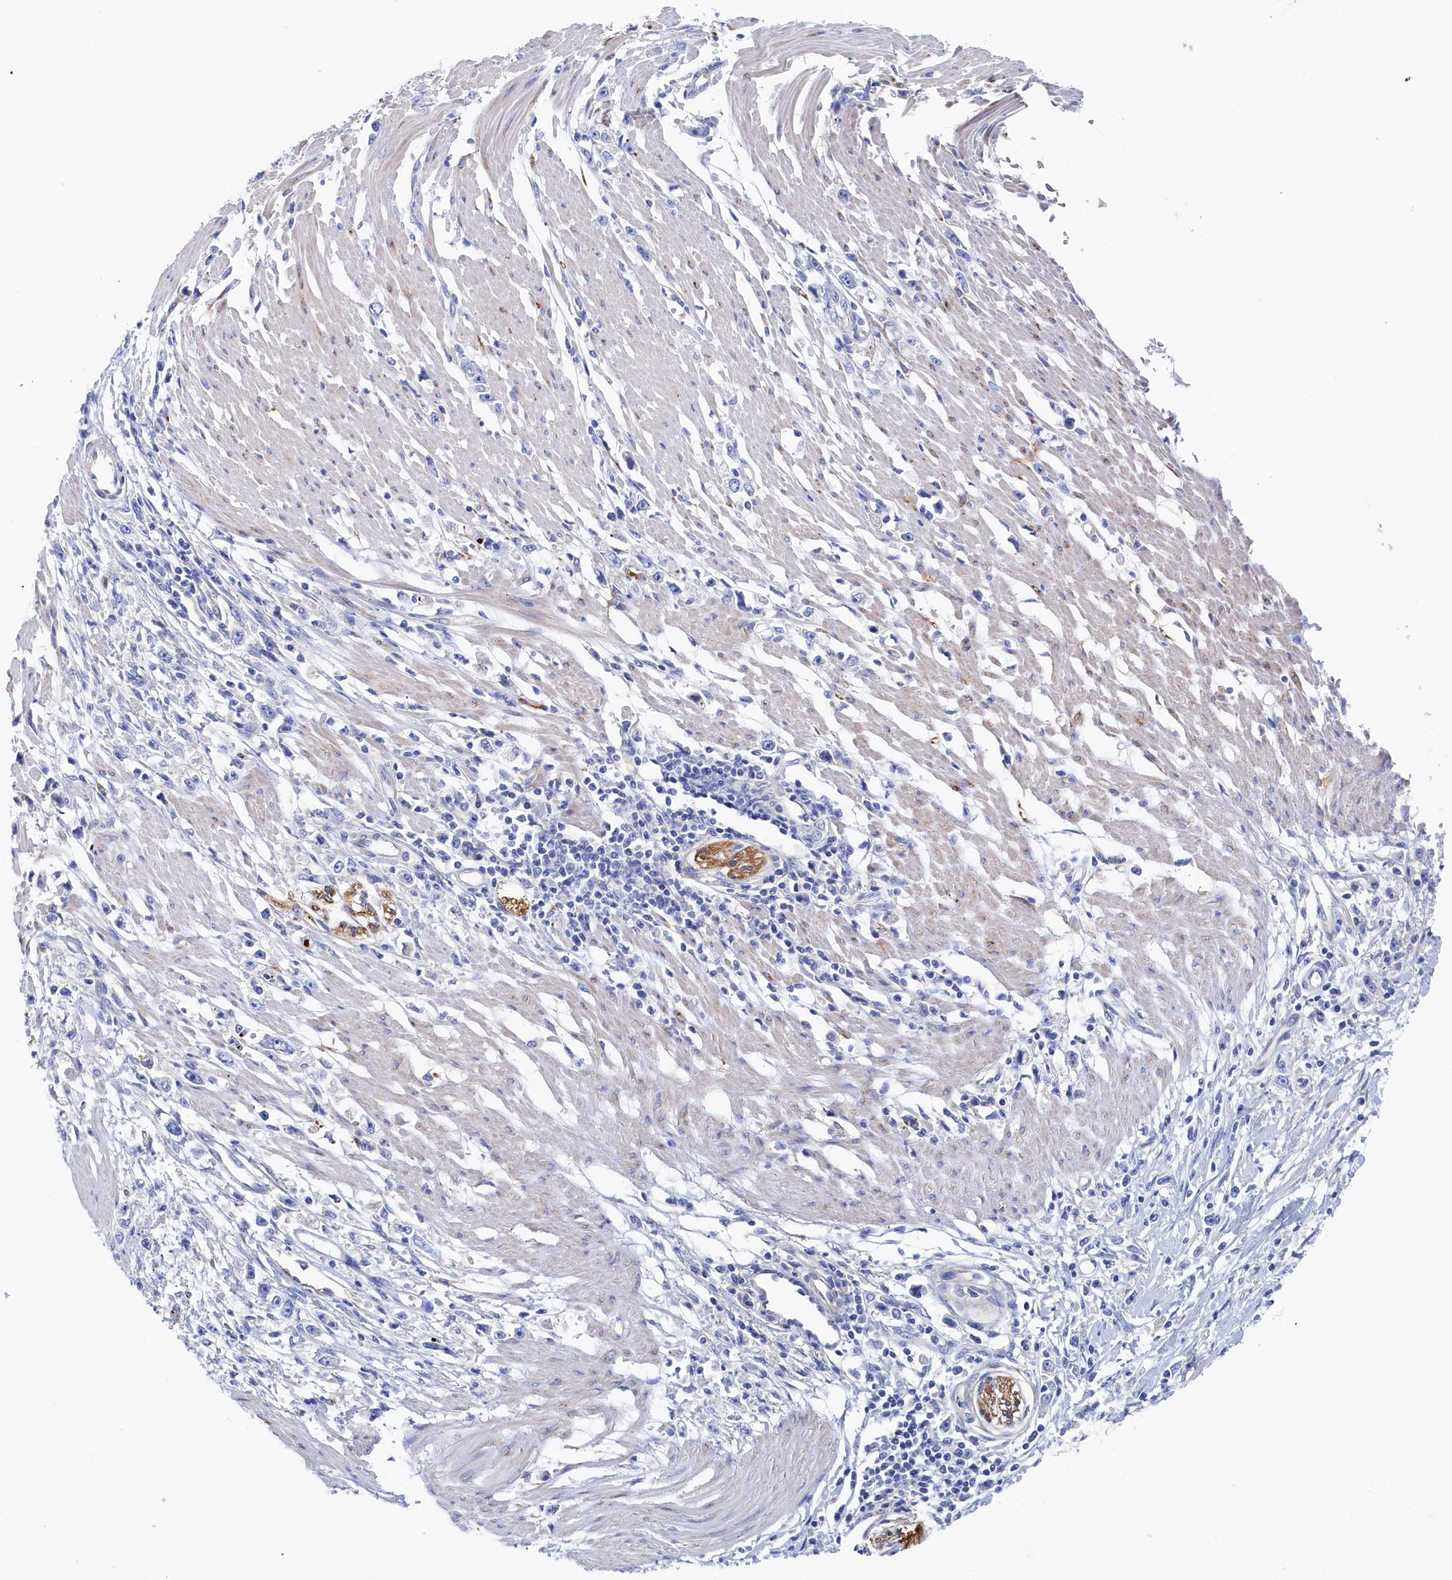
{"staining": {"intensity": "negative", "quantity": "none", "location": "none"}, "tissue": "stomach cancer", "cell_type": "Tumor cells", "image_type": "cancer", "snomed": [{"axis": "morphology", "description": "Adenocarcinoma, NOS"}, {"axis": "topography", "description": "Stomach"}], "caption": "Immunohistochemical staining of human stomach cancer (adenocarcinoma) shows no significant expression in tumor cells.", "gene": "TMOD2", "patient": {"sex": "female", "age": 59}}